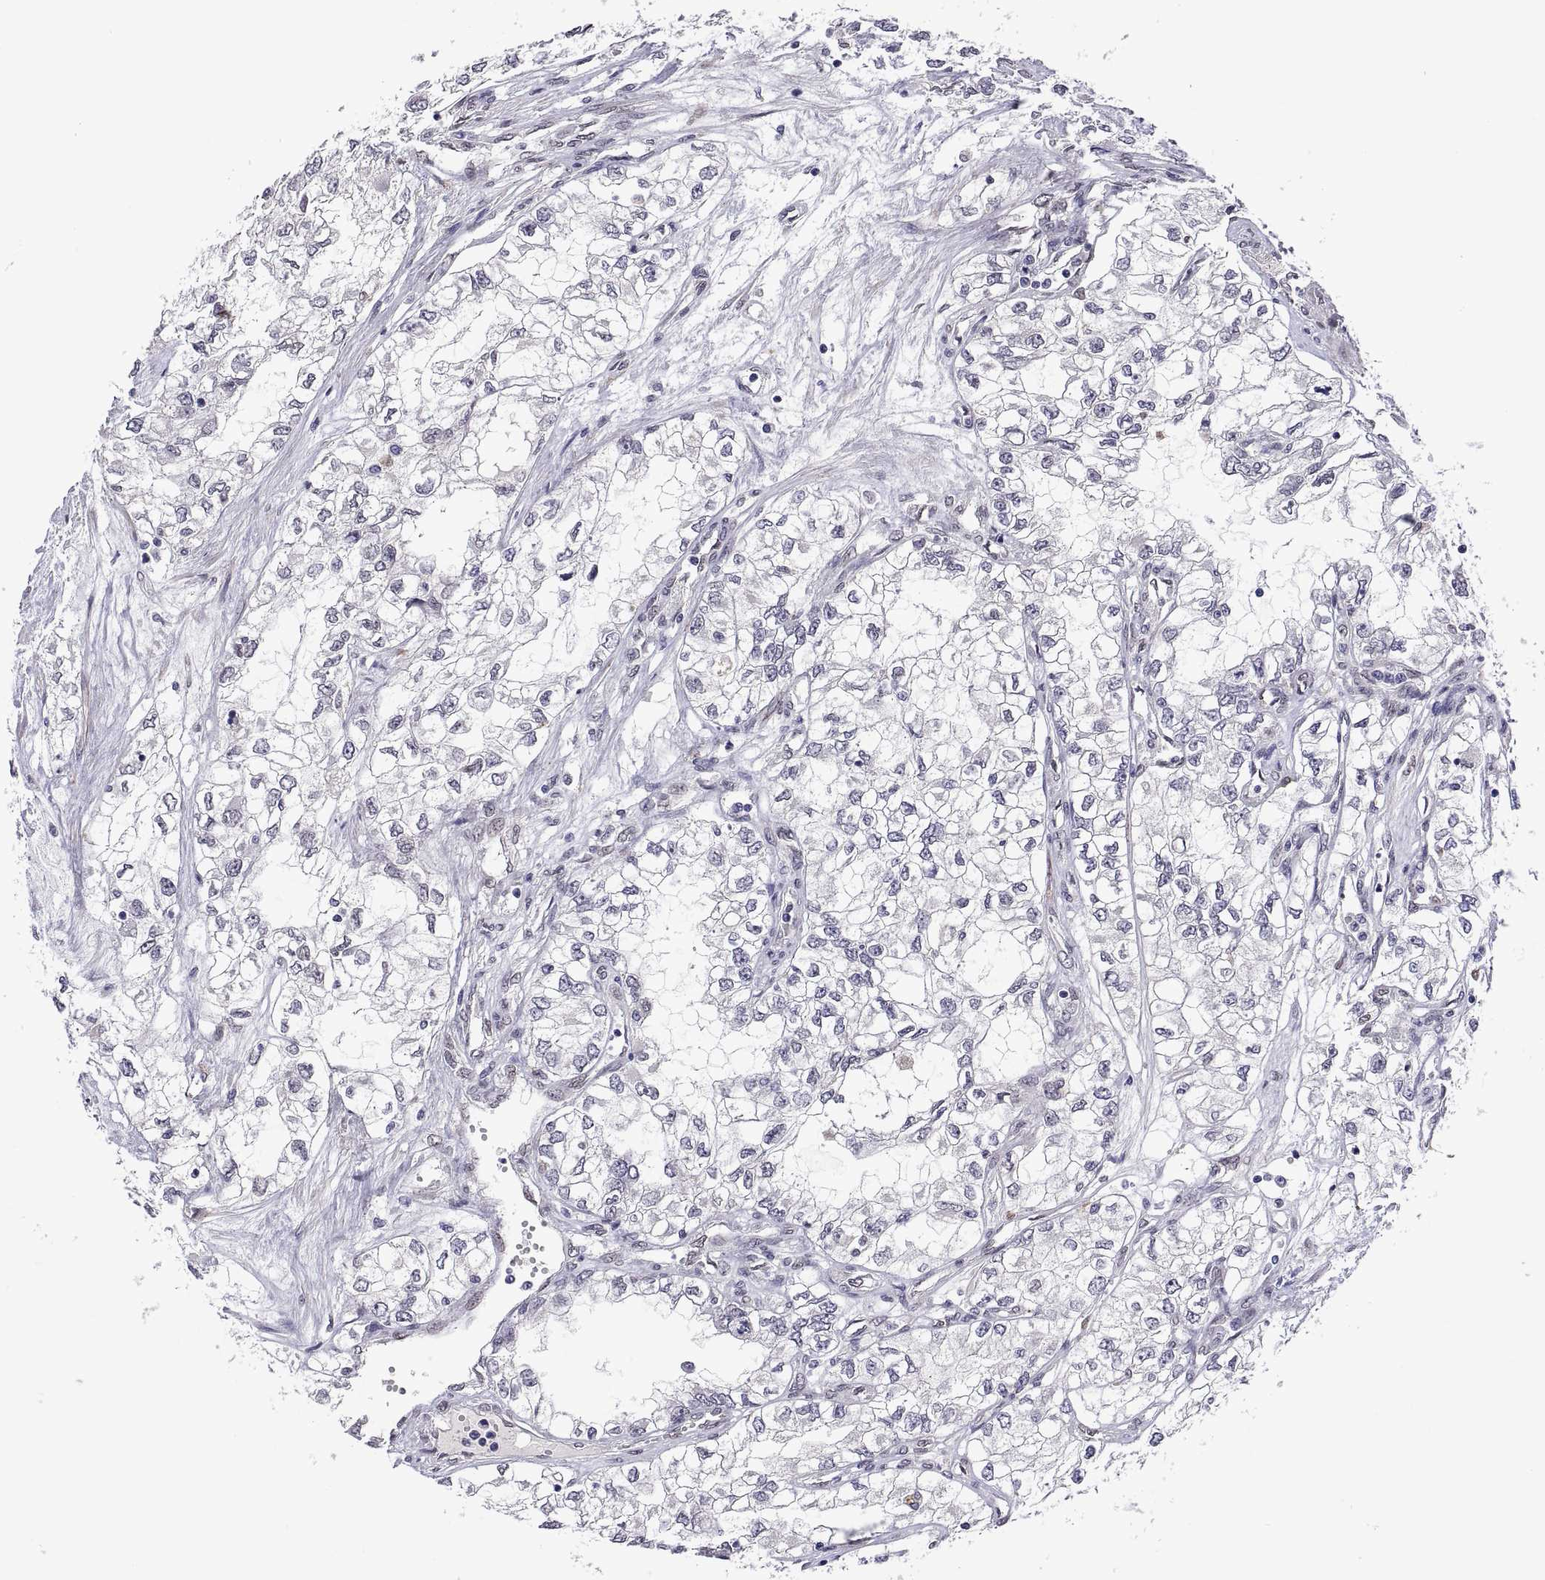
{"staining": {"intensity": "weak", "quantity": "25%-75%", "location": "nuclear"}, "tissue": "renal cancer", "cell_type": "Tumor cells", "image_type": "cancer", "snomed": [{"axis": "morphology", "description": "Adenocarcinoma, NOS"}, {"axis": "topography", "description": "Kidney"}], "caption": "The image reveals staining of adenocarcinoma (renal), revealing weak nuclear protein expression (brown color) within tumor cells.", "gene": "NR4A1", "patient": {"sex": "female", "age": 59}}